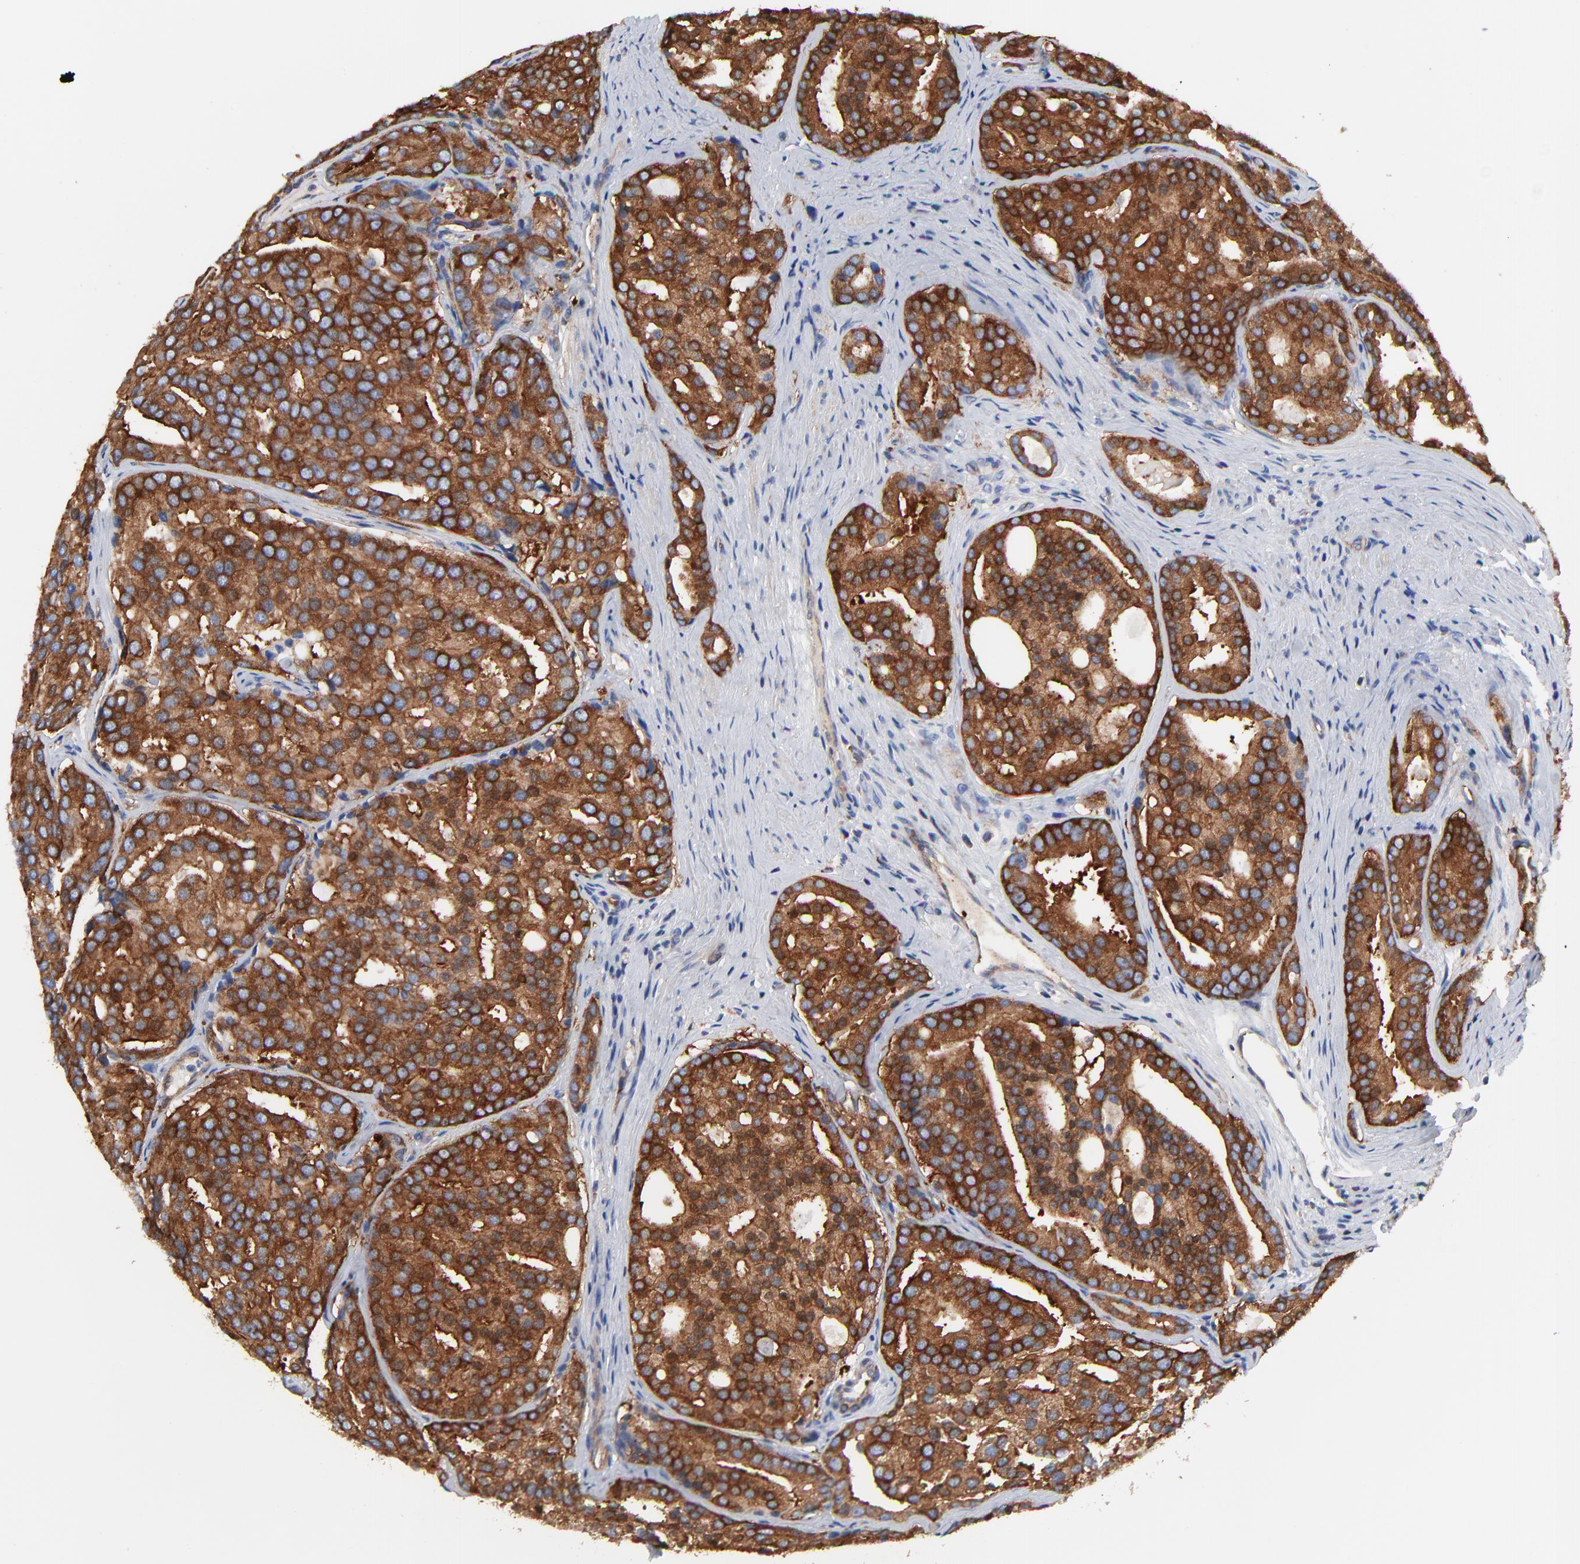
{"staining": {"intensity": "strong", "quantity": ">75%", "location": "cytoplasmic/membranous"}, "tissue": "prostate cancer", "cell_type": "Tumor cells", "image_type": "cancer", "snomed": [{"axis": "morphology", "description": "Adenocarcinoma, High grade"}, {"axis": "topography", "description": "Prostate"}], "caption": "A high amount of strong cytoplasmic/membranous staining is present in approximately >75% of tumor cells in high-grade adenocarcinoma (prostate) tissue.", "gene": "CD2AP", "patient": {"sex": "male", "age": 64}}